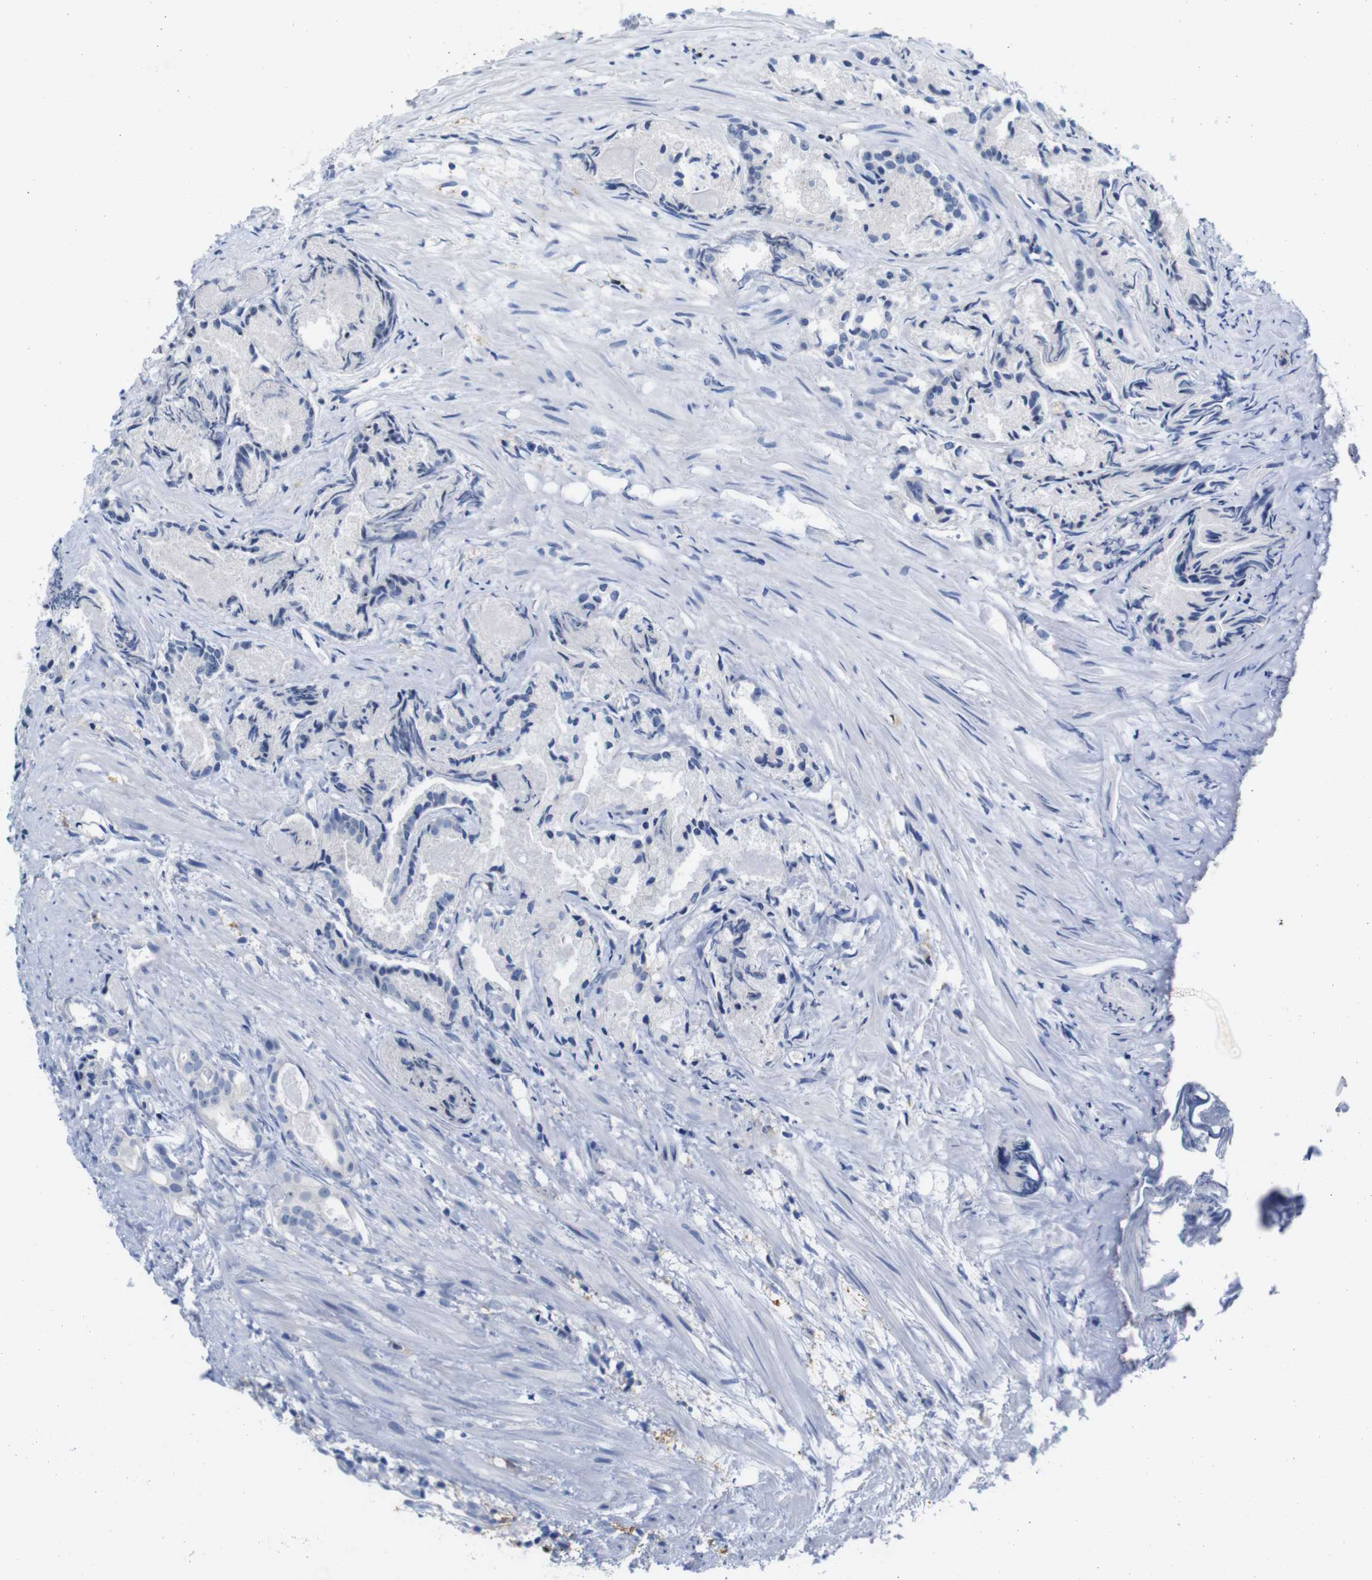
{"staining": {"intensity": "negative", "quantity": "none", "location": "none"}, "tissue": "prostate cancer", "cell_type": "Tumor cells", "image_type": "cancer", "snomed": [{"axis": "morphology", "description": "Adenocarcinoma, Low grade"}, {"axis": "topography", "description": "Prostate"}], "caption": "Immunohistochemistry micrograph of human low-grade adenocarcinoma (prostate) stained for a protein (brown), which demonstrates no positivity in tumor cells.", "gene": "C1orf210", "patient": {"sex": "male", "age": 72}}